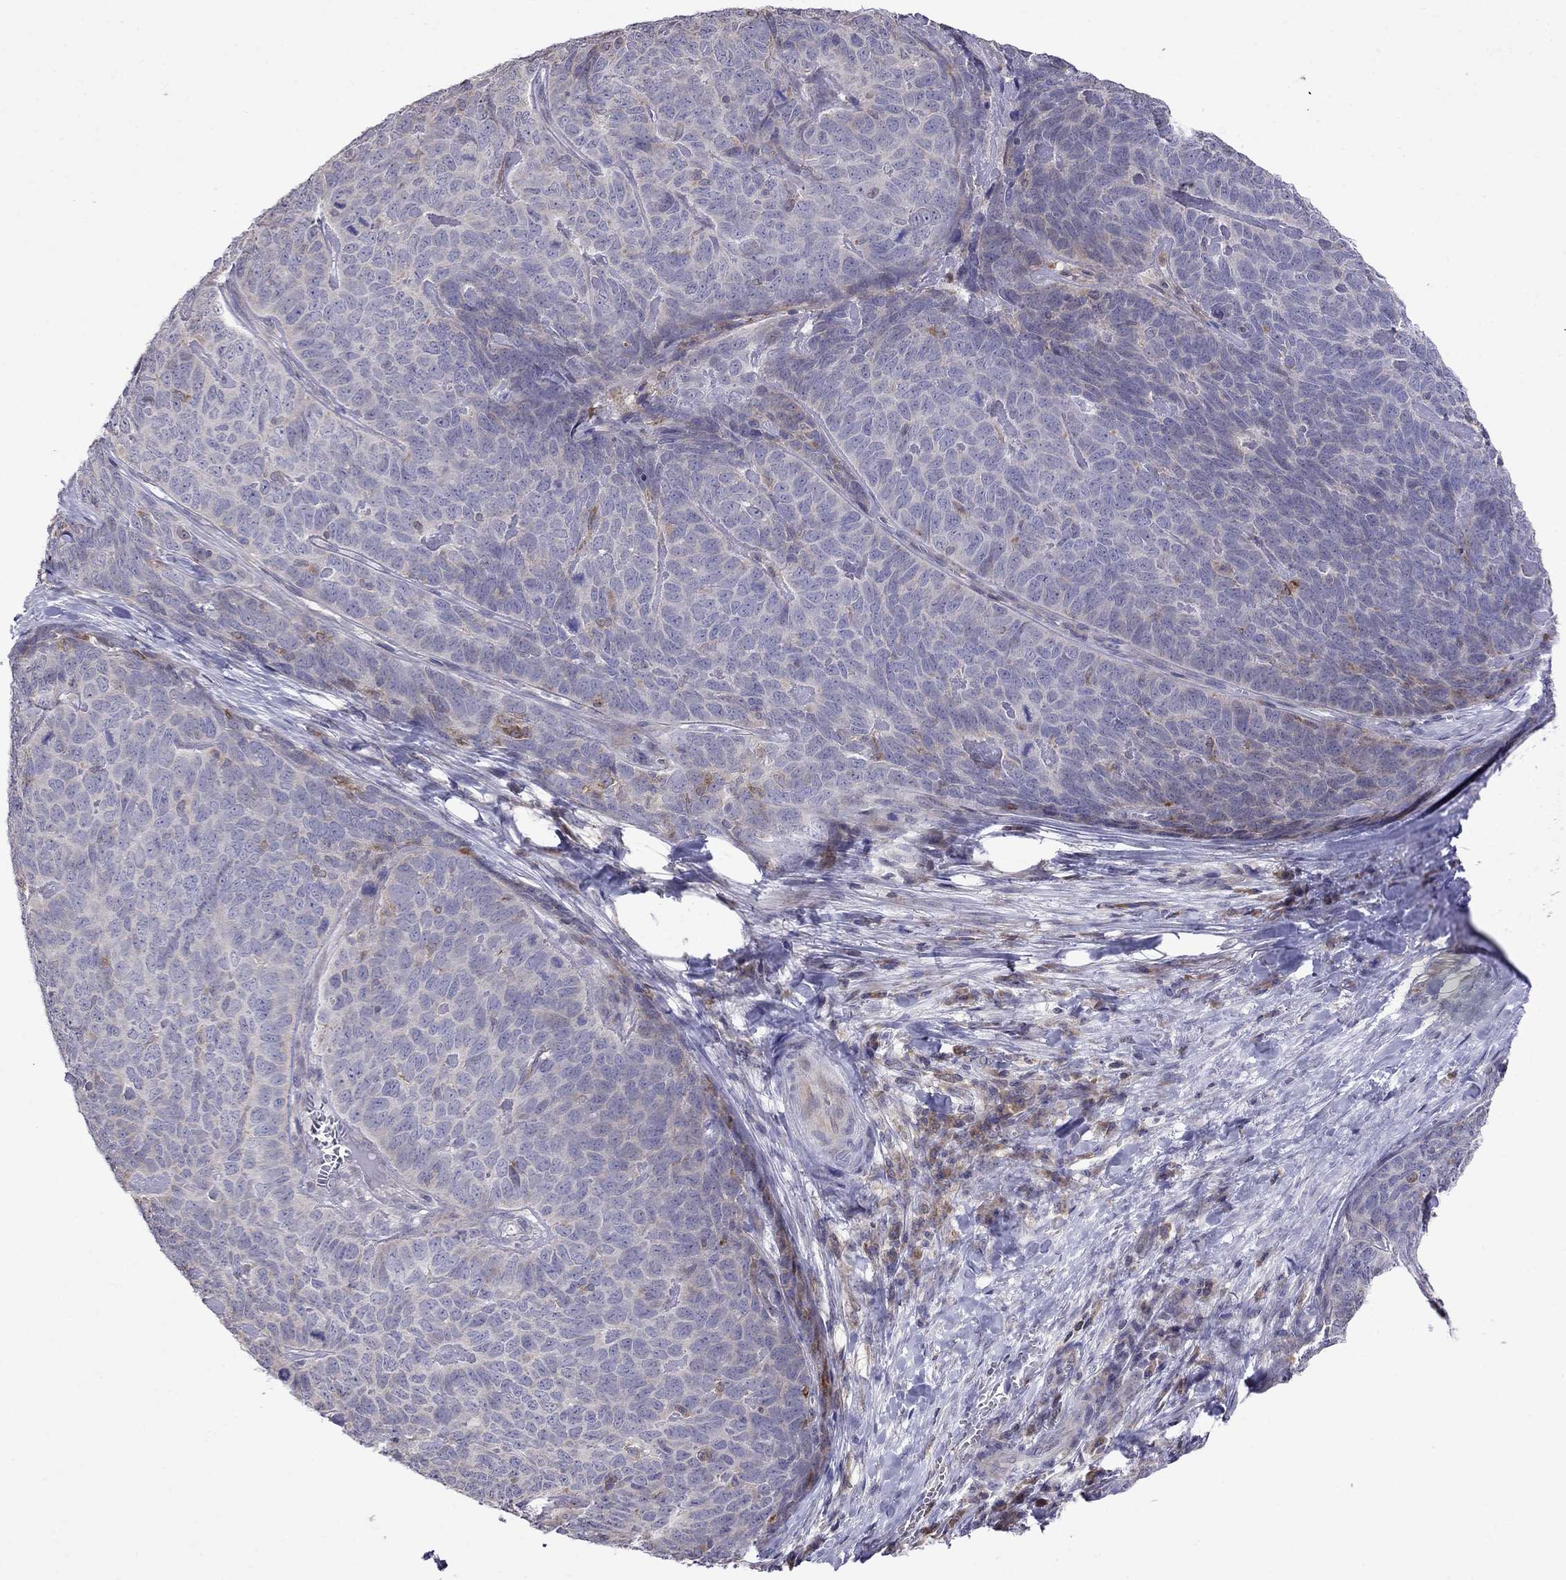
{"staining": {"intensity": "negative", "quantity": "none", "location": "none"}, "tissue": "skin cancer", "cell_type": "Tumor cells", "image_type": "cancer", "snomed": [{"axis": "morphology", "description": "Squamous cell carcinoma, NOS"}, {"axis": "topography", "description": "Skin"}, {"axis": "topography", "description": "Anal"}], "caption": "The immunohistochemistry micrograph has no significant expression in tumor cells of skin cancer tissue.", "gene": "ADAM28", "patient": {"sex": "female", "age": 51}}